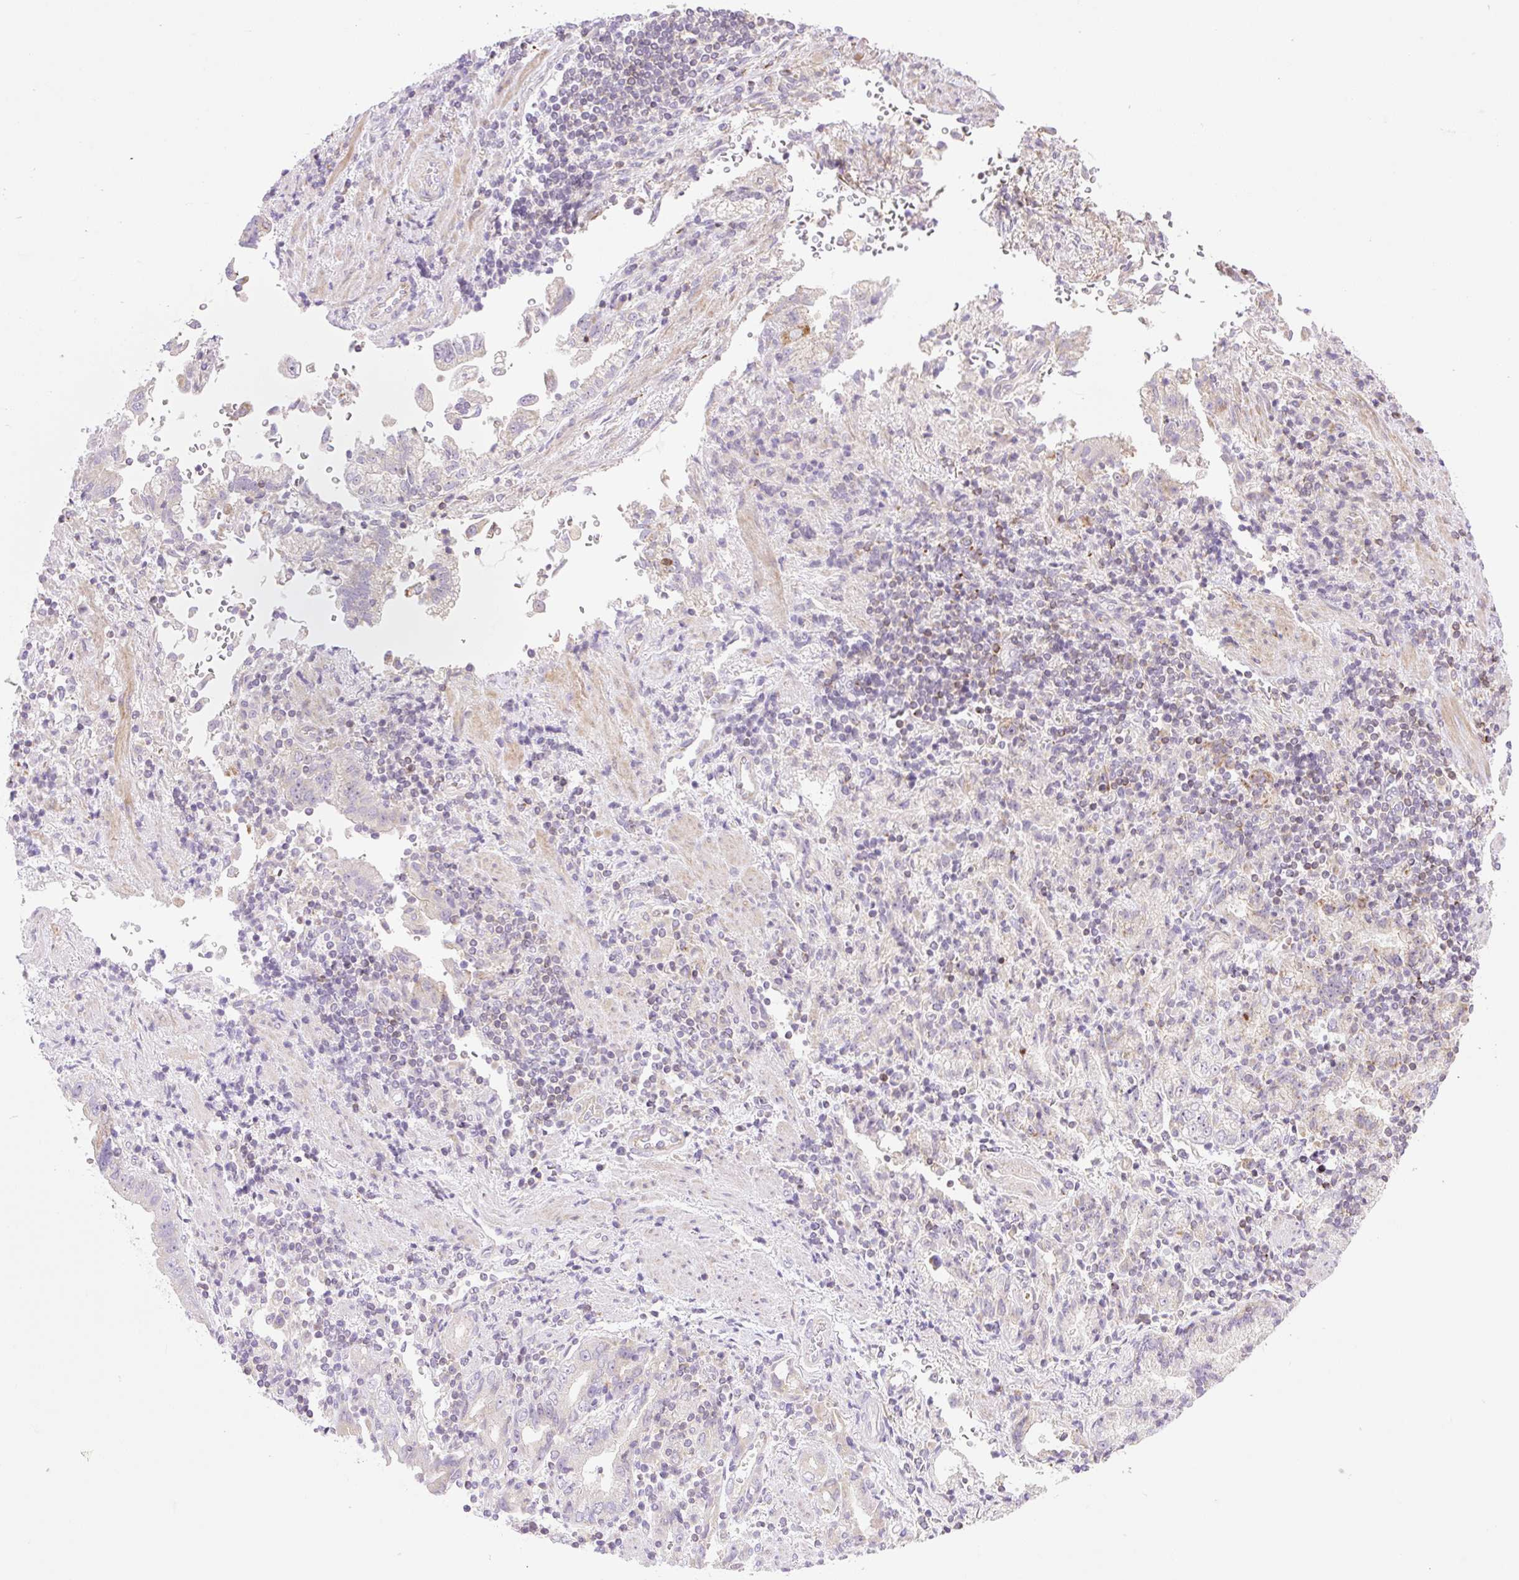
{"staining": {"intensity": "weak", "quantity": "<25%", "location": "cytoplasmic/membranous"}, "tissue": "stomach cancer", "cell_type": "Tumor cells", "image_type": "cancer", "snomed": [{"axis": "morphology", "description": "Adenocarcinoma, NOS"}, {"axis": "topography", "description": "Stomach"}], "caption": "IHC histopathology image of neoplastic tissue: stomach cancer (adenocarcinoma) stained with DAB (3,3'-diaminobenzidine) exhibits no significant protein staining in tumor cells. (DAB IHC with hematoxylin counter stain).", "gene": "VPS25", "patient": {"sex": "male", "age": 62}}